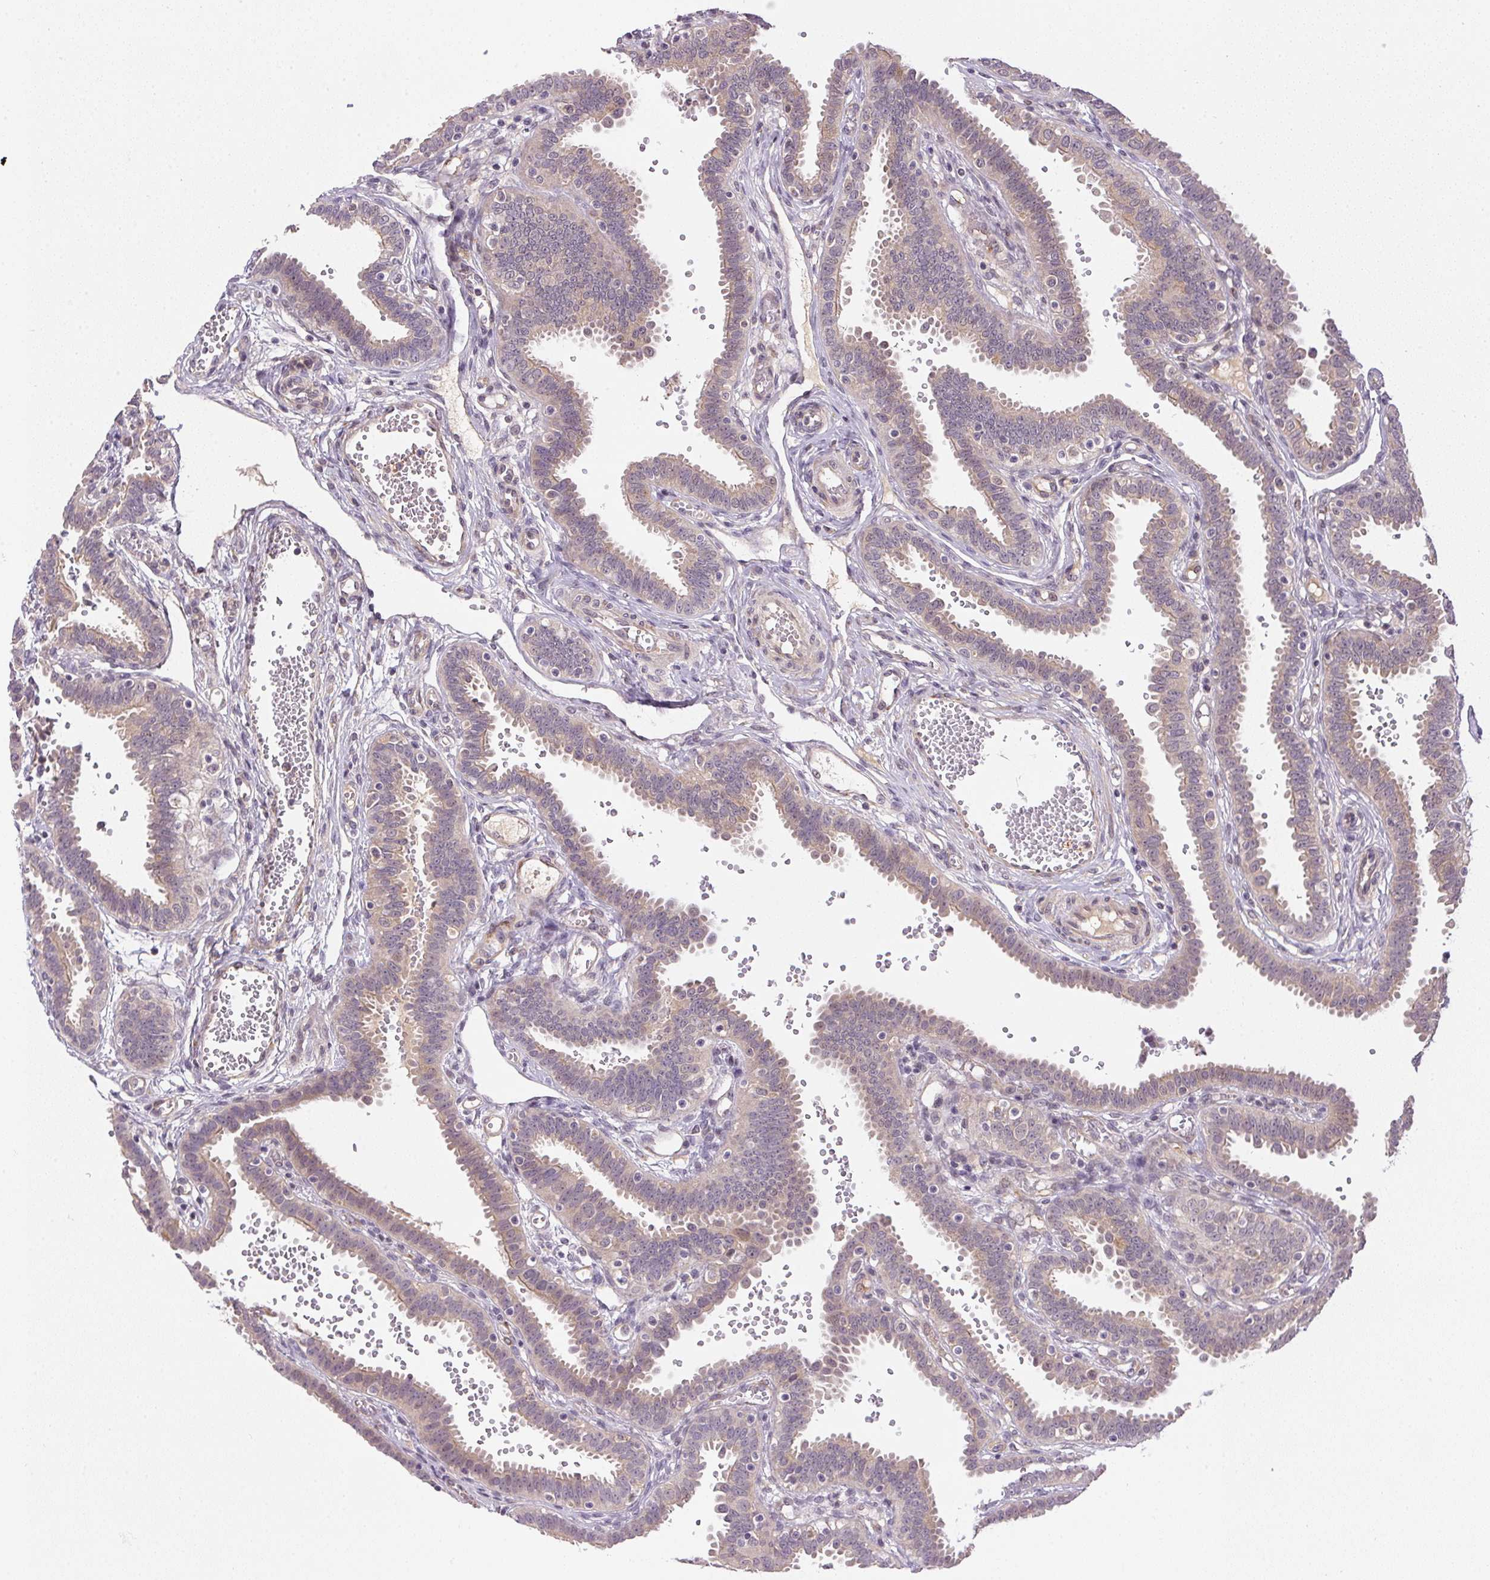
{"staining": {"intensity": "weak", "quantity": "25%-75%", "location": "cytoplasmic/membranous"}, "tissue": "fallopian tube", "cell_type": "Glandular cells", "image_type": "normal", "snomed": [{"axis": "morphology", "description": "Normal tissue, NOS"}, {"axis": "topography", "description": "Fallopian tube"}], "caption": "Immunohistochemical staining of unremarkable human fallopian tube displays low levels of weak cytoplasmic/membranous expression in approximately 25%-75% of glandular cells.", "gene": "CFAP92", "patient": {"sex": "female", "age": 37}}